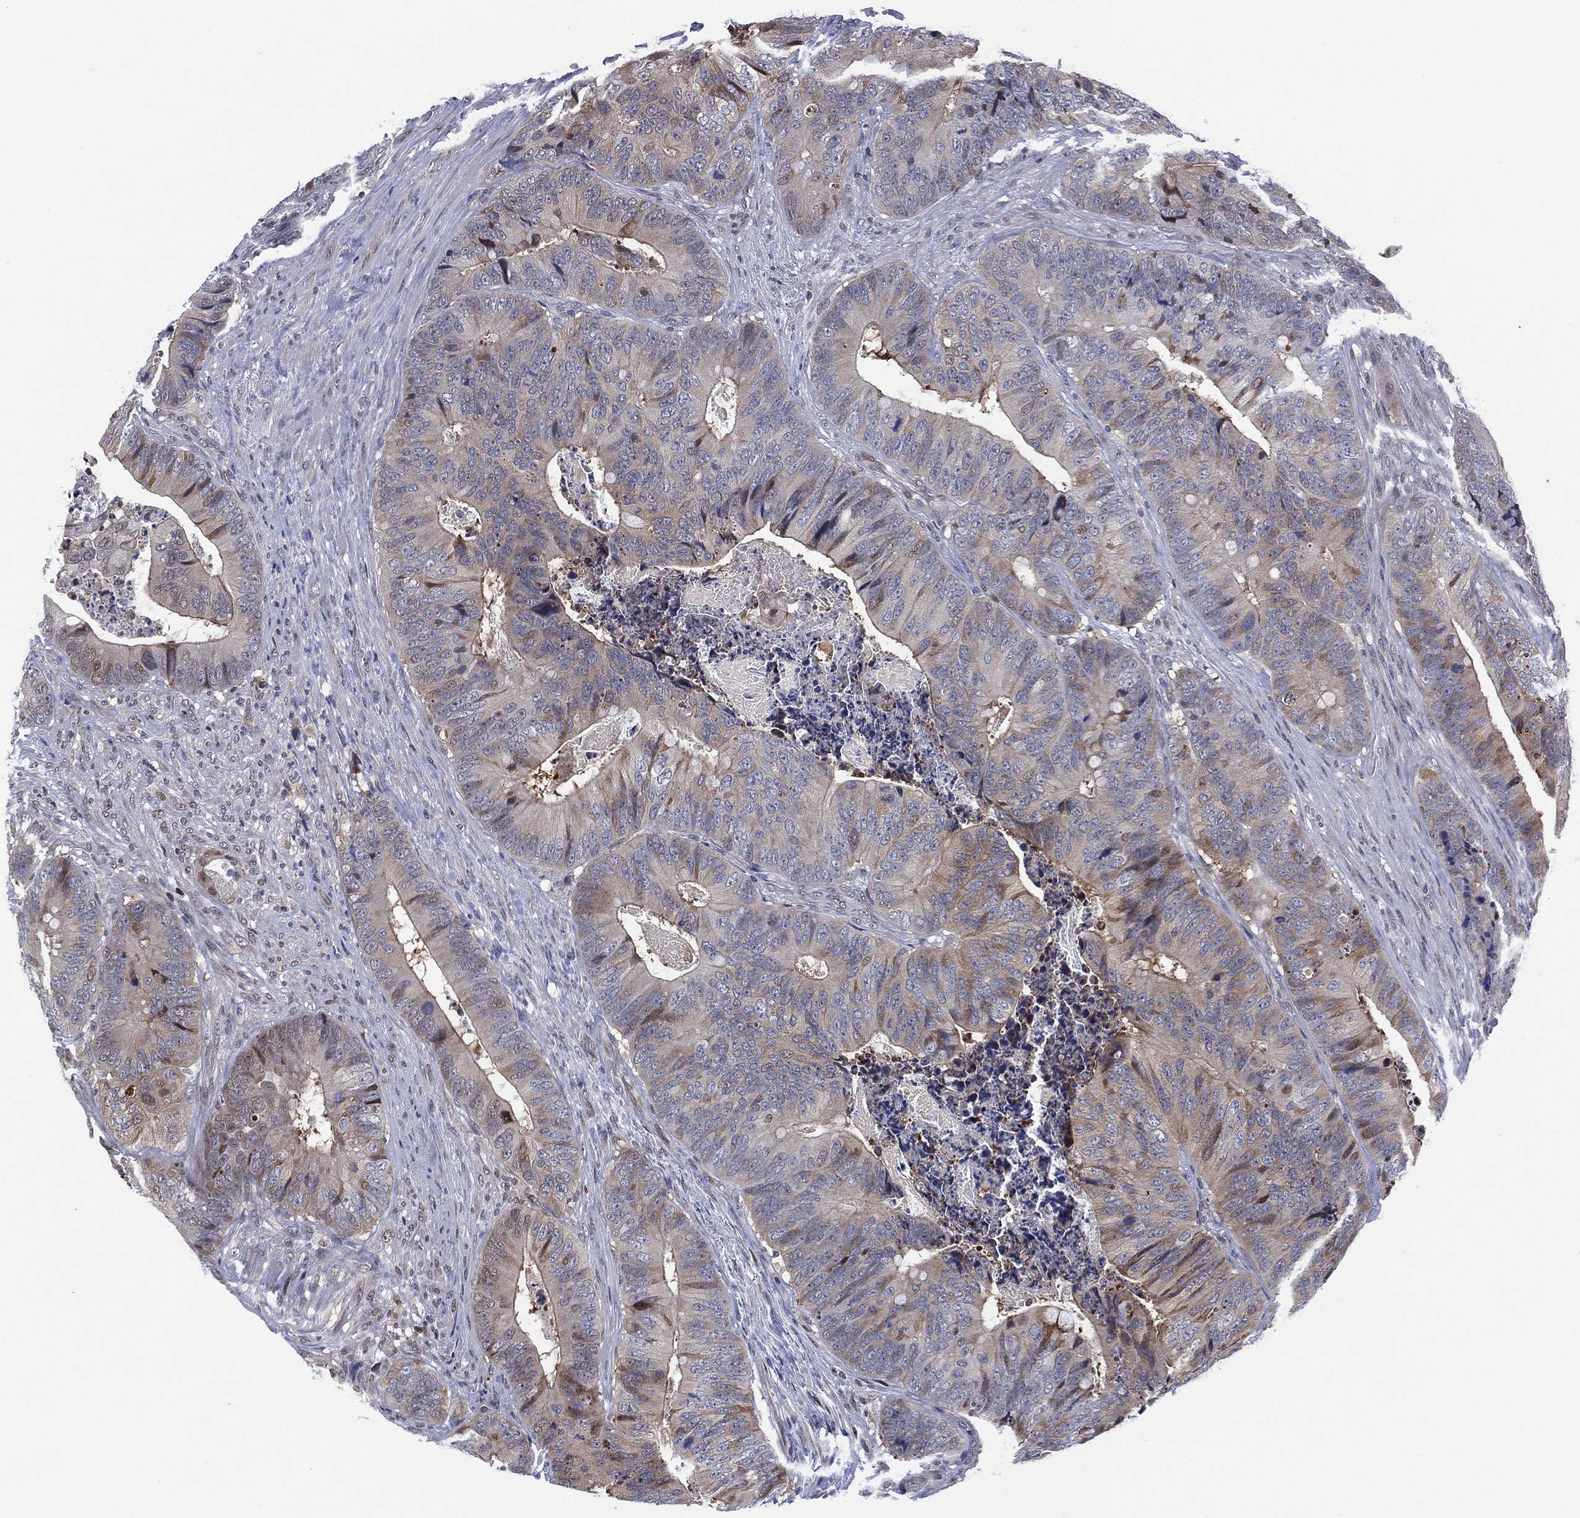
{"staining": {"intensity": "weak", "quantity": "<25%", "location": "cytoplasmic/membranous"}, "tissue": "colorectal cancer", "cell_type": "Tumor cells", "image_type": "cancer", "snomed": [{"axis": "morphology", "description": "Adenocarcinoma, NOS"}, {"axis": "topography", "description": "Colon"}], "caption": "High power microscopy histopathology image of an immunohistochemistry photomicrograph of colorectal cancer (adenocarcinoma), revealing no significant expression in tumor cells.", "gene": "SLC4A4", "patient": {"sex": "male", "age": 84}}